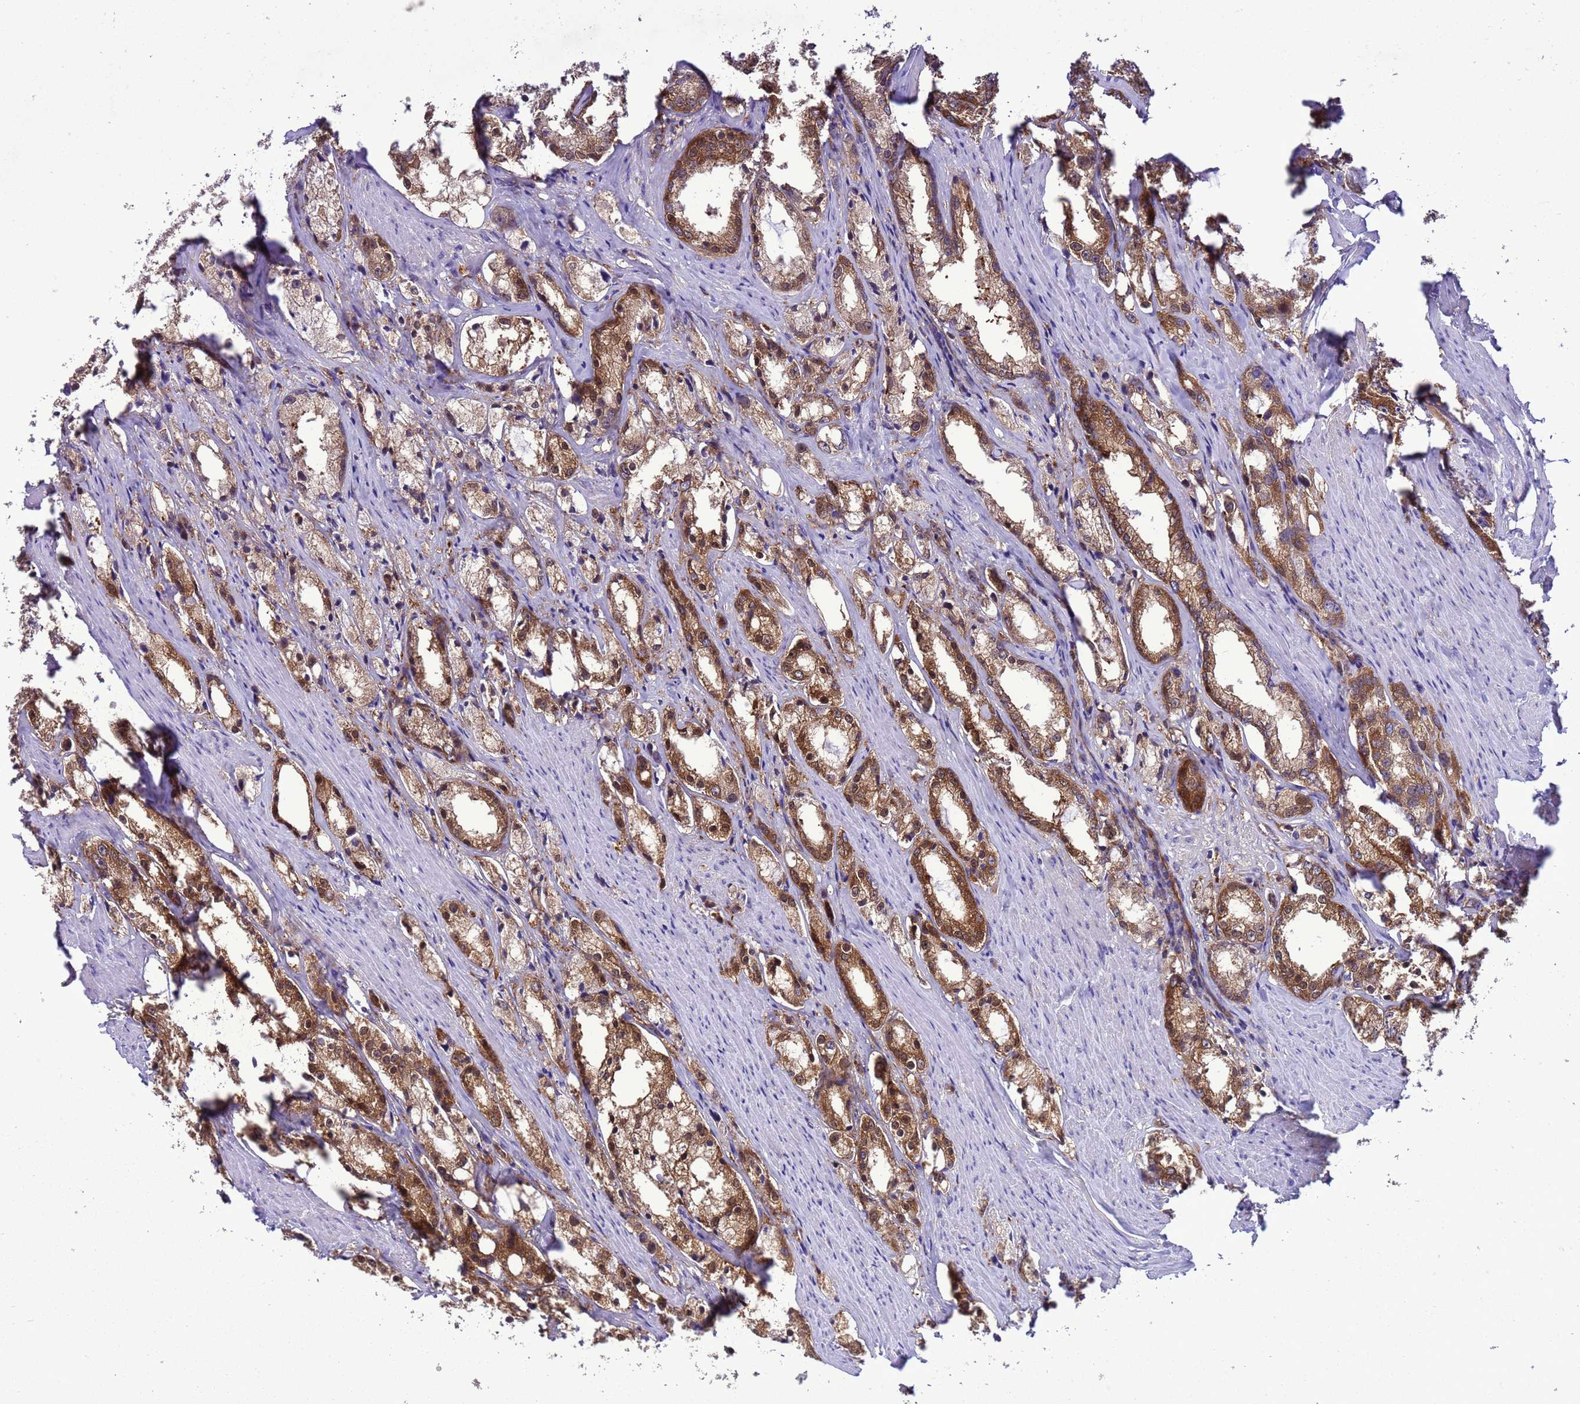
{"staining": {"intensity": "moderate", "quantity": ">75%", "location": "cytoplasmic/membranous,nuclear"}, "tissue": "prostate cancer", "cell_type": "Tumor cells", "image_type": "cancer", "snomed": [{"axis": "morphology", "description": "Adenocarcinoma, High grade"}, {"axis": "topography", "description": "Prostate"}], "caption": "Protein positivity by immunohistochemistry reveals moderate cytoplasmic/membranous and nuclear expression in about >75% of tumor cells in prostate cancer. (brown staining indicates protein expression, while blue staining denotes nuclei).", "gene": "RABEP2", "patient": {"sex": "male", "age": 66}}